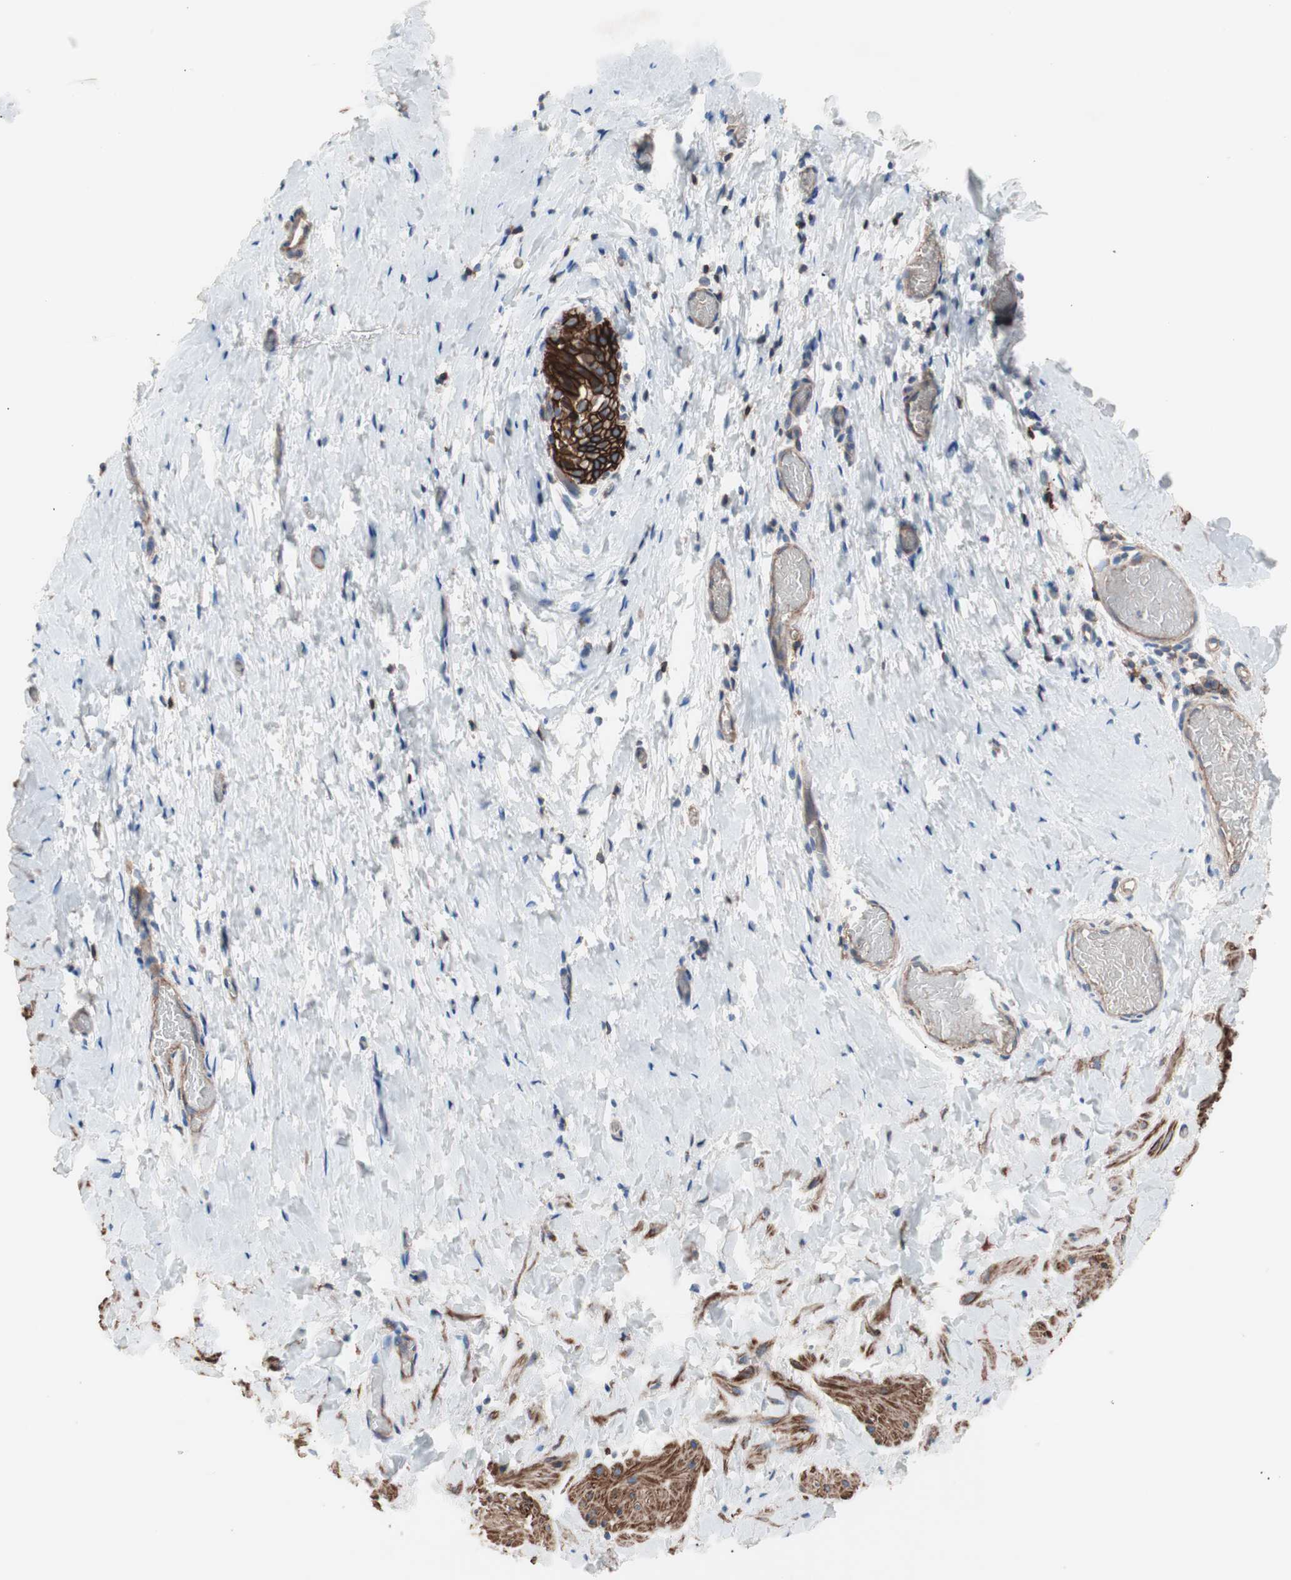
{"staining": {"intensity": "weak", "quantity": "25%-75%", "location": "cytoplasmic/membranous"}, "tissue": "smooth muscle", "cell_type": "Smooth muscle cells", "image_type": "normal", "snomed": [{"axis": "morphology", "description": "Normal tissue, NOS"}, {"axis": "topography", "description": "Smooth muscle"}], "caption": "The image demonstrates a brown stain indicating the presence of a protein in the cytoplasmic/membranous of smooth muscle cells in smooth muscle. (brown staining indicates protein expression, while blue staining denotes nuclei).", "gene": "GPR160", "patient": {"sex": "male", "age": 16}}